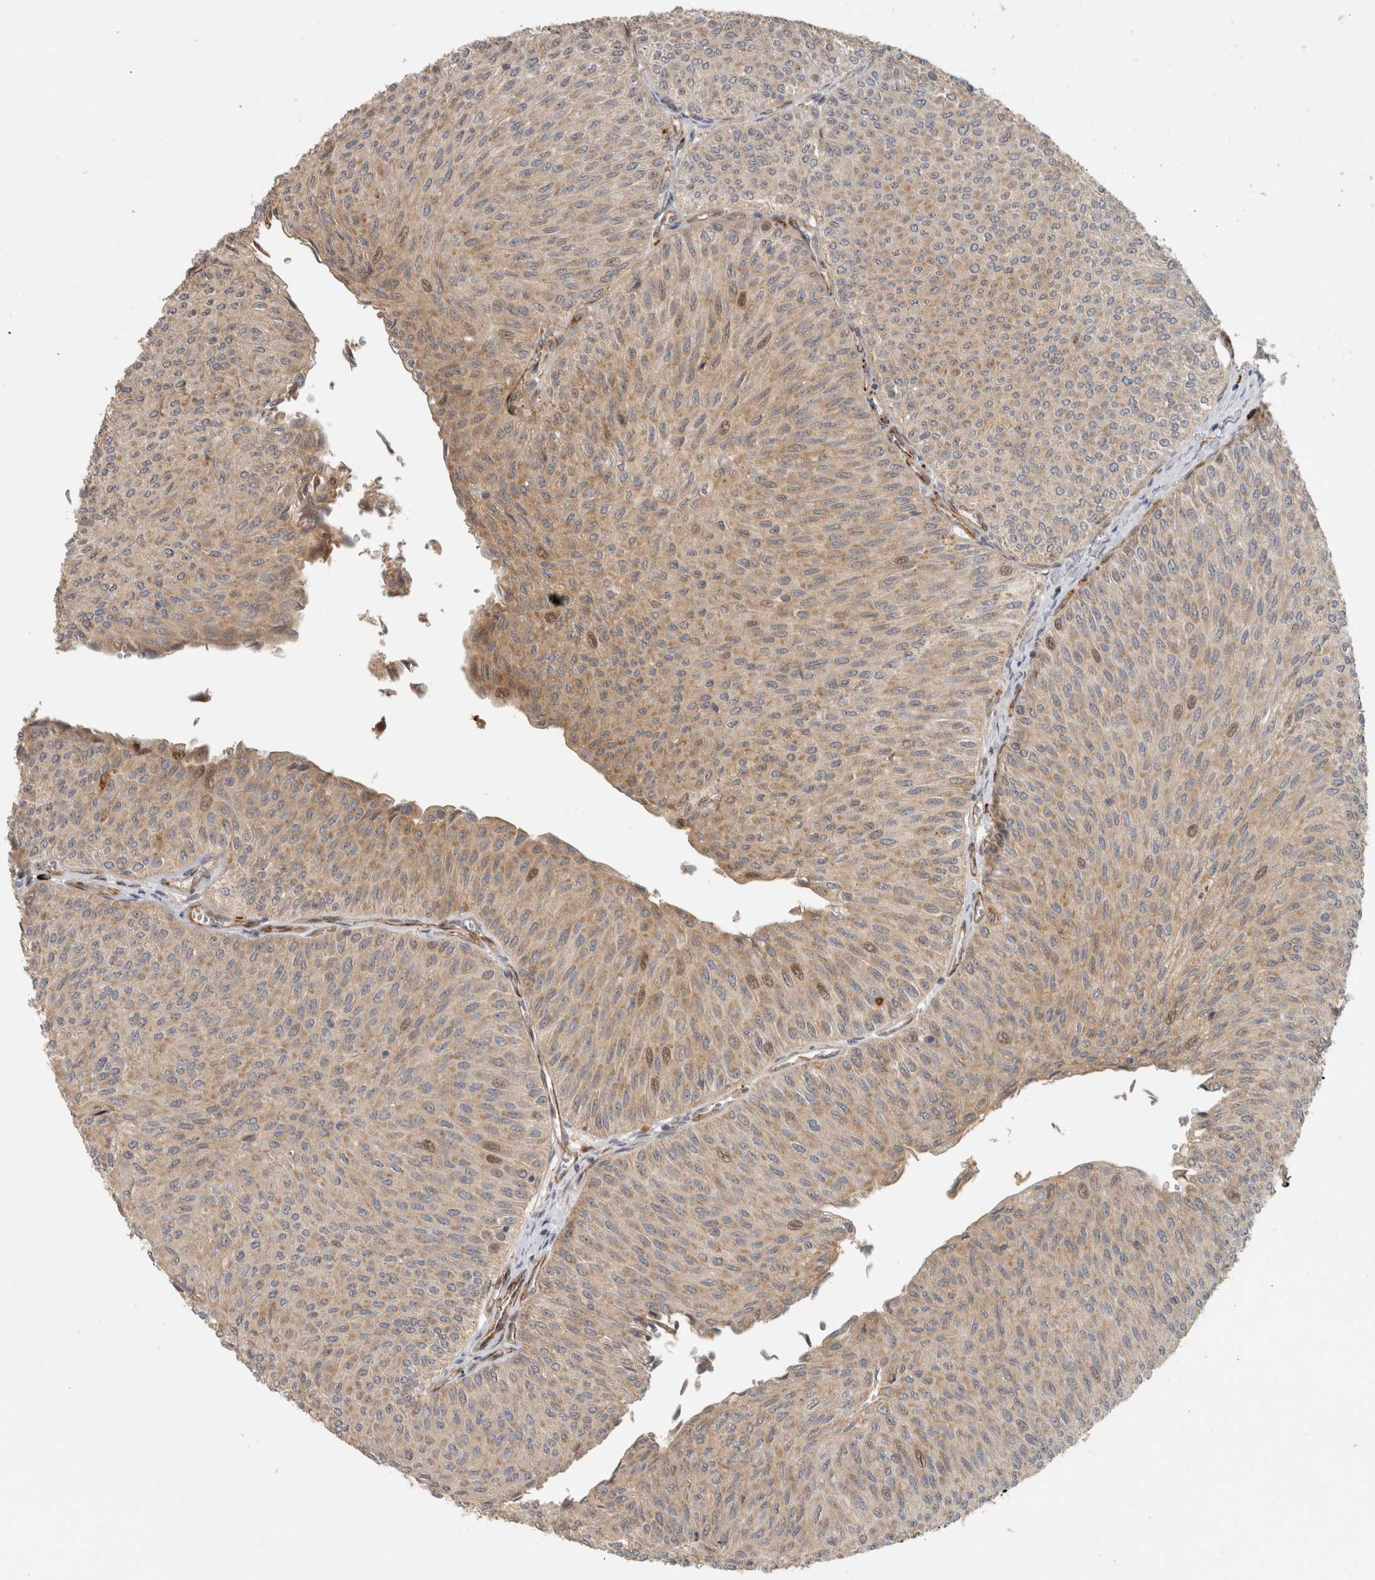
{"staining": {"intensity": "weak", "quantity": ">75%", "location": "cytoplasmic/membranous"}, "tissue": "urothelial cancer", "cell_type": "Tumor cells", "image_type": "cancer", "snomed": [{"axis": "morphology", "description": "Urothelial carcinoma, Low grade"}, {"axis": "topography", "description": "Urinary bladder"}], "caption": "IHC (DAB (3,3'-diaminobenzidine)) staining of low-grade urothelial carcinoma shows weak cytoplasmic/membranous protein staining in approximately >75% of tumor cells.", "gene": "SIPA1L2", "patient": {"sex": "male", "age": 78}}